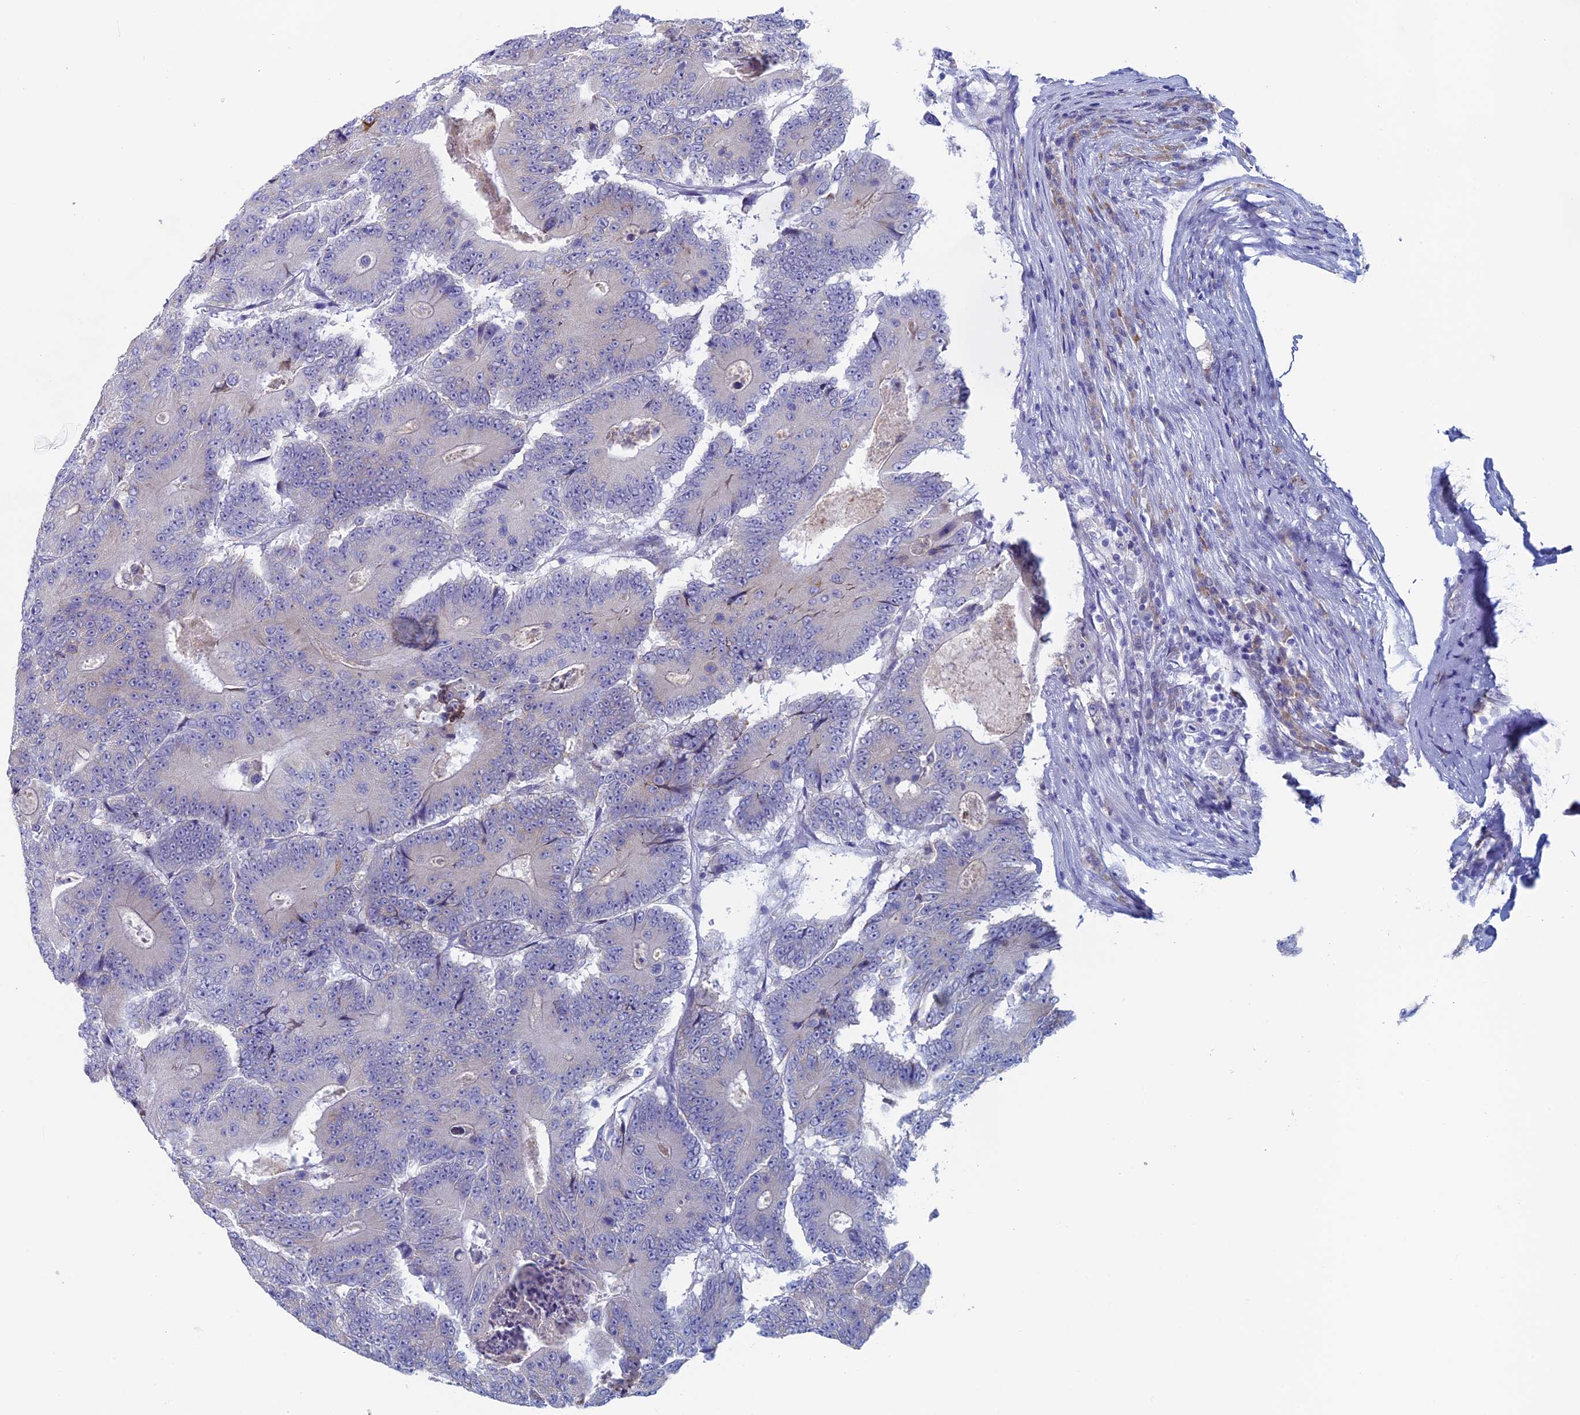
{"staining": {"intensity": "negative", "quantity": "none", "location": "none"}, "tissue": "colorectal cancer", "cell_type": "Tumor cells", "image_type": "cancer", "snomed": [{"axis": "morphology", "description": "Adenocarcinoma, NOS"}, {"axis": "topography", "description": "Colon"}], "caption": "Immunohistochemistry (IHC) image of human colorectal adenocarcinoma stained for a protein (brown), which demonstrates no positivity in tumor cells.", "gene": "MAGEB6", "patient": {"sex": "male", "age": 83}}